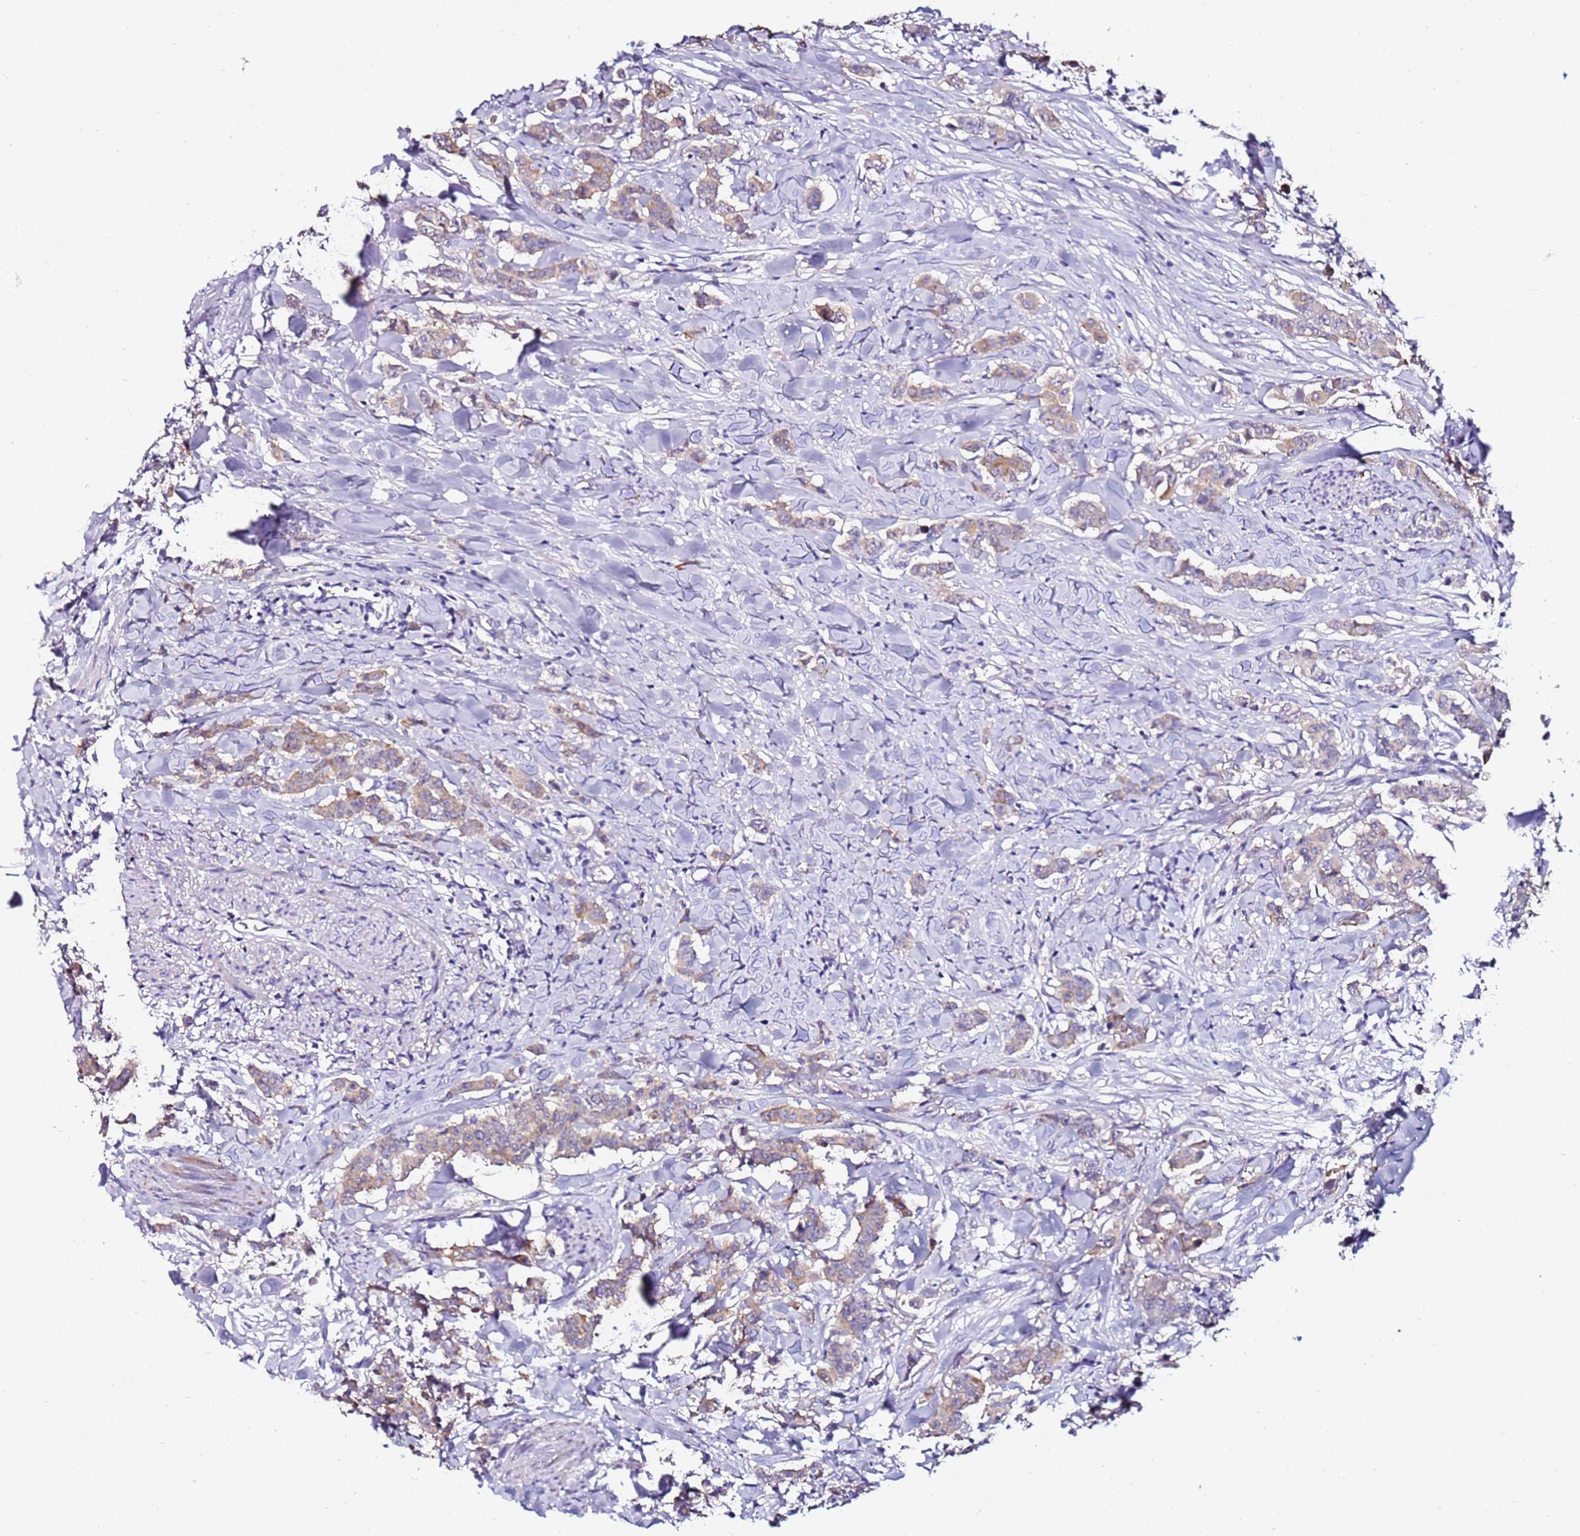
{"staining": {"intensity": "weak", "quantity": "25%-75%", "location": "cytoplasmic/membranous"}, "tissue": "breast cancer", "cell_type": "Tumor cells", "image_type": "cancer", "snomed": [{"axis": "morphology", "description": "Duct carcinoma"}, {"axis": "topography", "description": "Breast"}], "caption": "There is low levels of weak cytoplasmic/membranous staining in tumor cells of breast cancer (invasive ductal carcinoma), as demonstrated by immunohistochemical staining (brown color).", "gene": "SRRM5", "patient": {"sex": "female", "age": 40}}